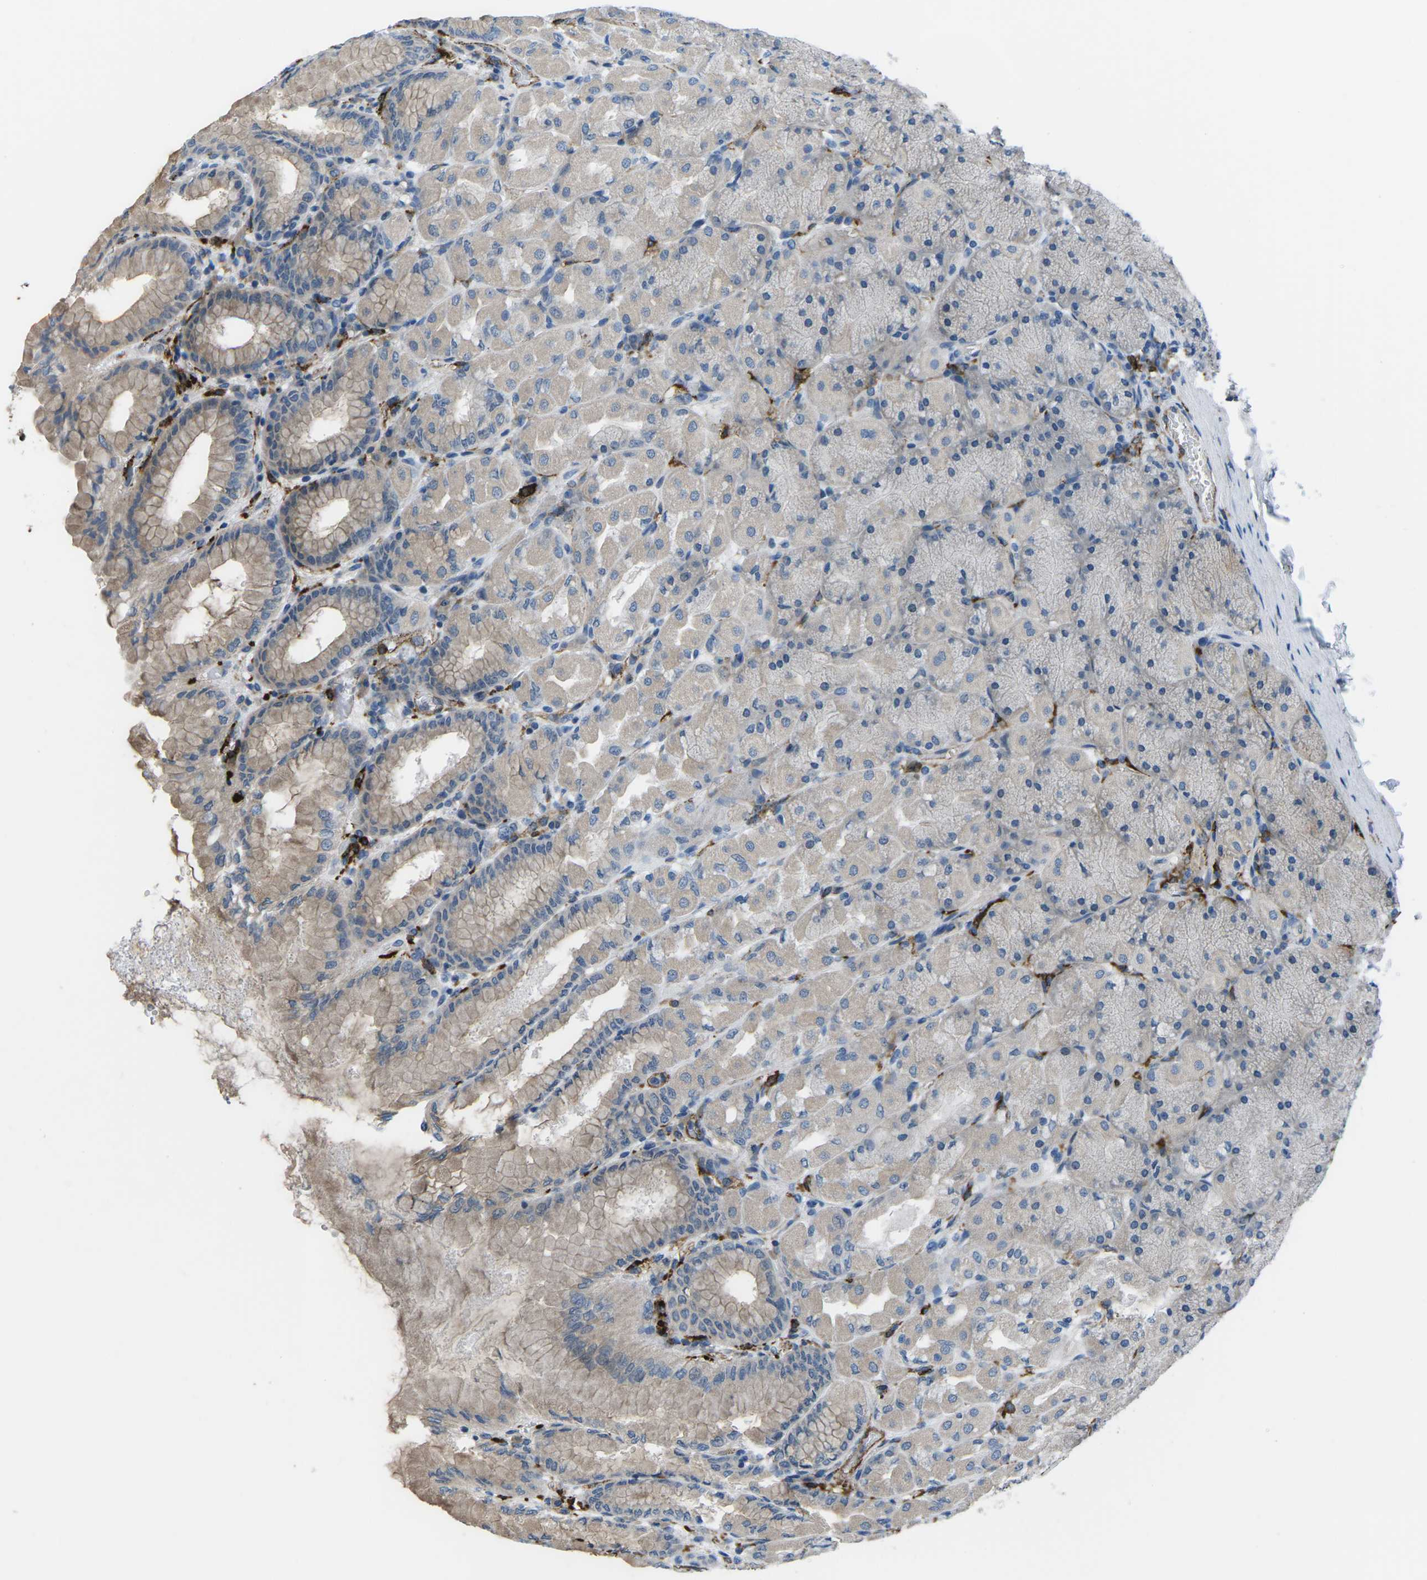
{"staining": {"intensity": "moderate", "quantity": ">75%", "location": "cytoplasmic/membranous"}, "tissue": "stomach", "cell_type": "Glandular cells", "image_type": "normal", "snomed": [{"axis": "morphology", "description": "Normal tissue, NOS"}, {"axis": "topography", "description": "Stomach, upper"}], "caption": "Stomach was stained to show a protein in brown. There is medium levels of moderate cytoplasmic/membranous positivity in about >75% of glandular cells.", "gene": "PTPN1", "patient": {"sex": "female", "age": 56}}